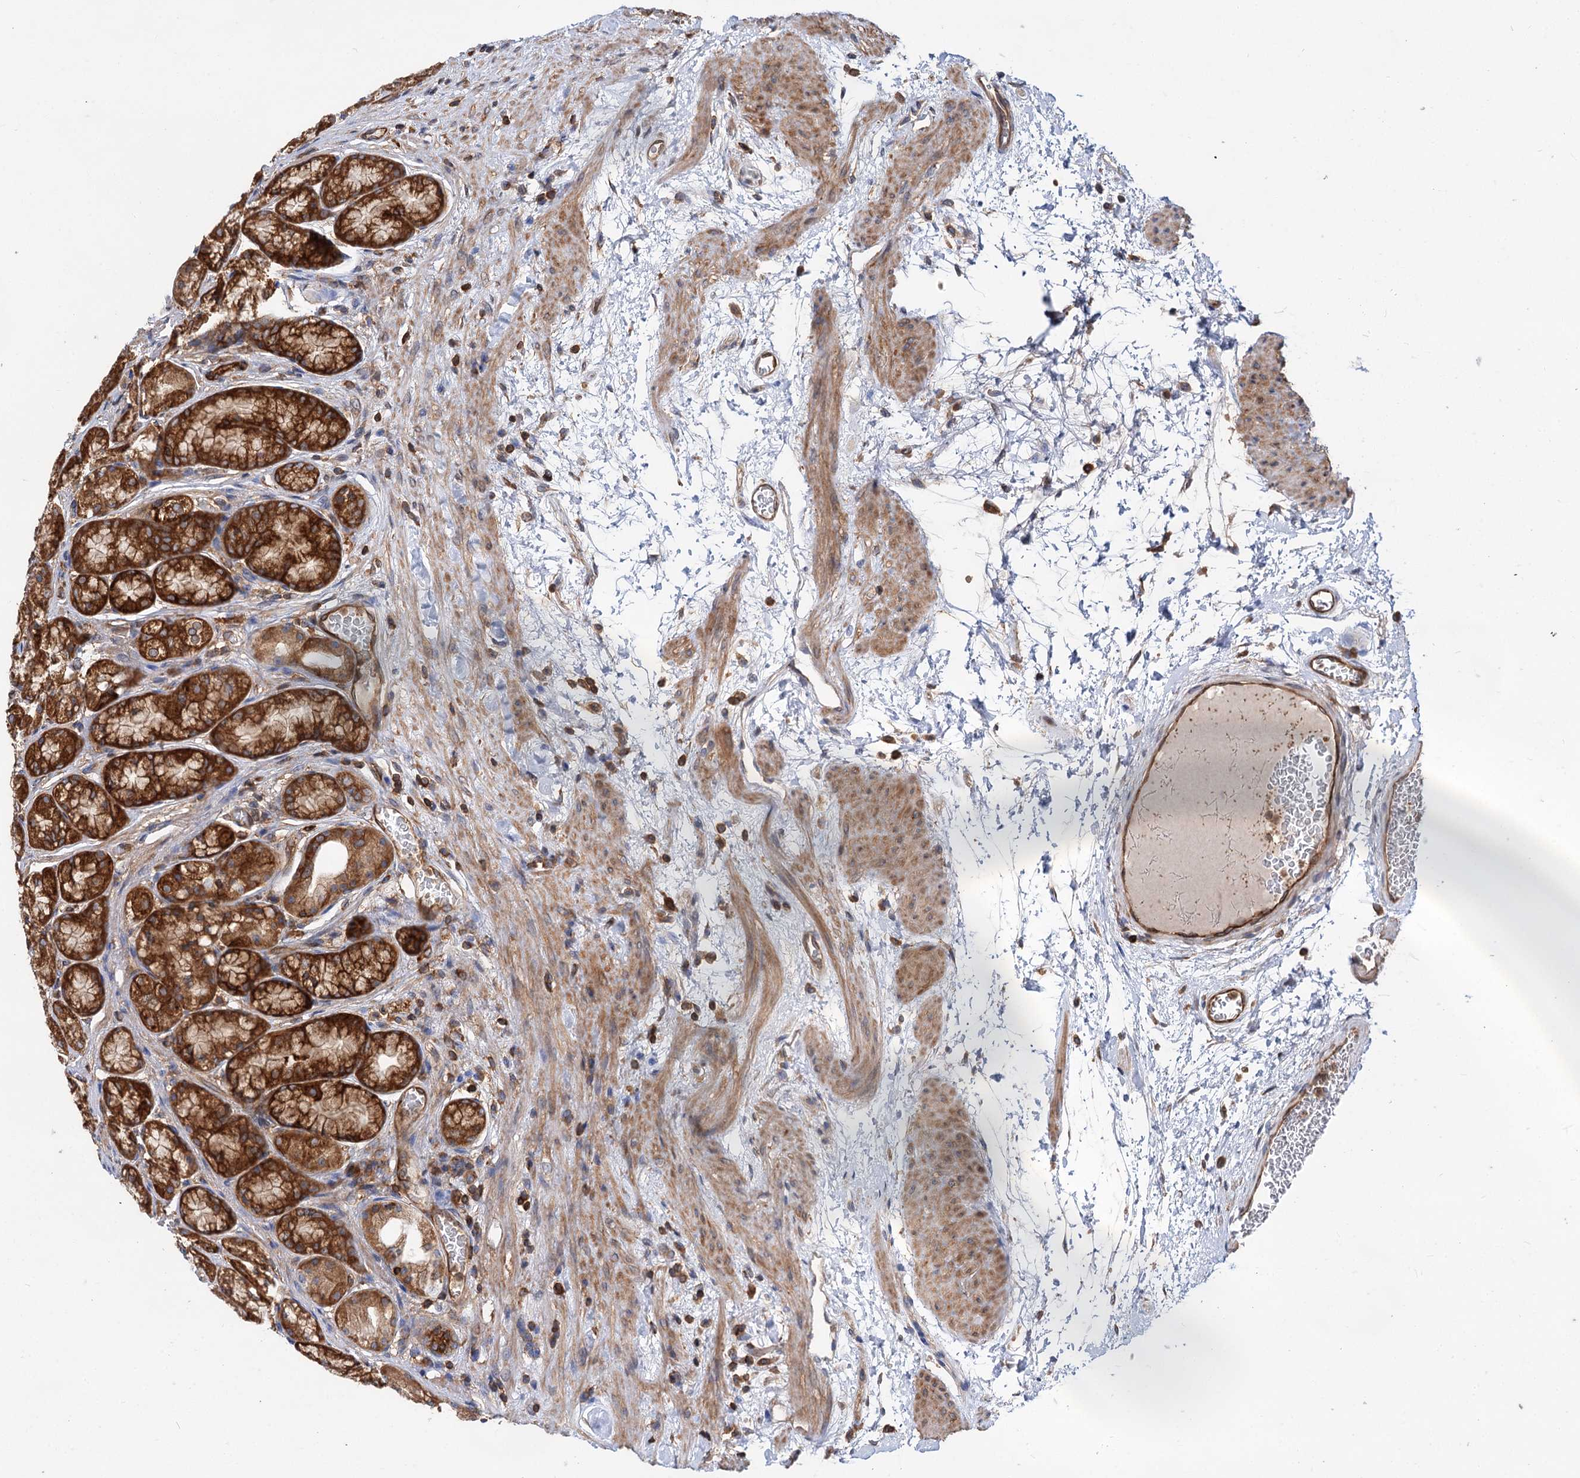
{"staining": {"intensity": "strong", "quantity": ">75%", "location": "cytoplasmic/membranous"}, "tissue": "stomach", "cell_type": "Glandular cells", "image_type": "normal", "snomed": [{"axis": "morphology", "description": "Normal tissue, NOS"}, {"axis": "morphology", "description": "Adenocarcinoma, NOS"}, {"axis": "morphology", "description": "Adenocarcinoma, High grade"}, {"axis": "topography", "description": "Stomach, upper"}, {"axis": "topography", "description": "Stomach"}], "caption": "Benign stomach displays strong cytoplasmic/membranous positivity in about >75% of glandular cells, visualized by immunohistochemistry. (Brightfield microscopy of DAB IHC at high magnification).", "gene": "PACS1", "patient": {"sex": "female", "age": 65}}